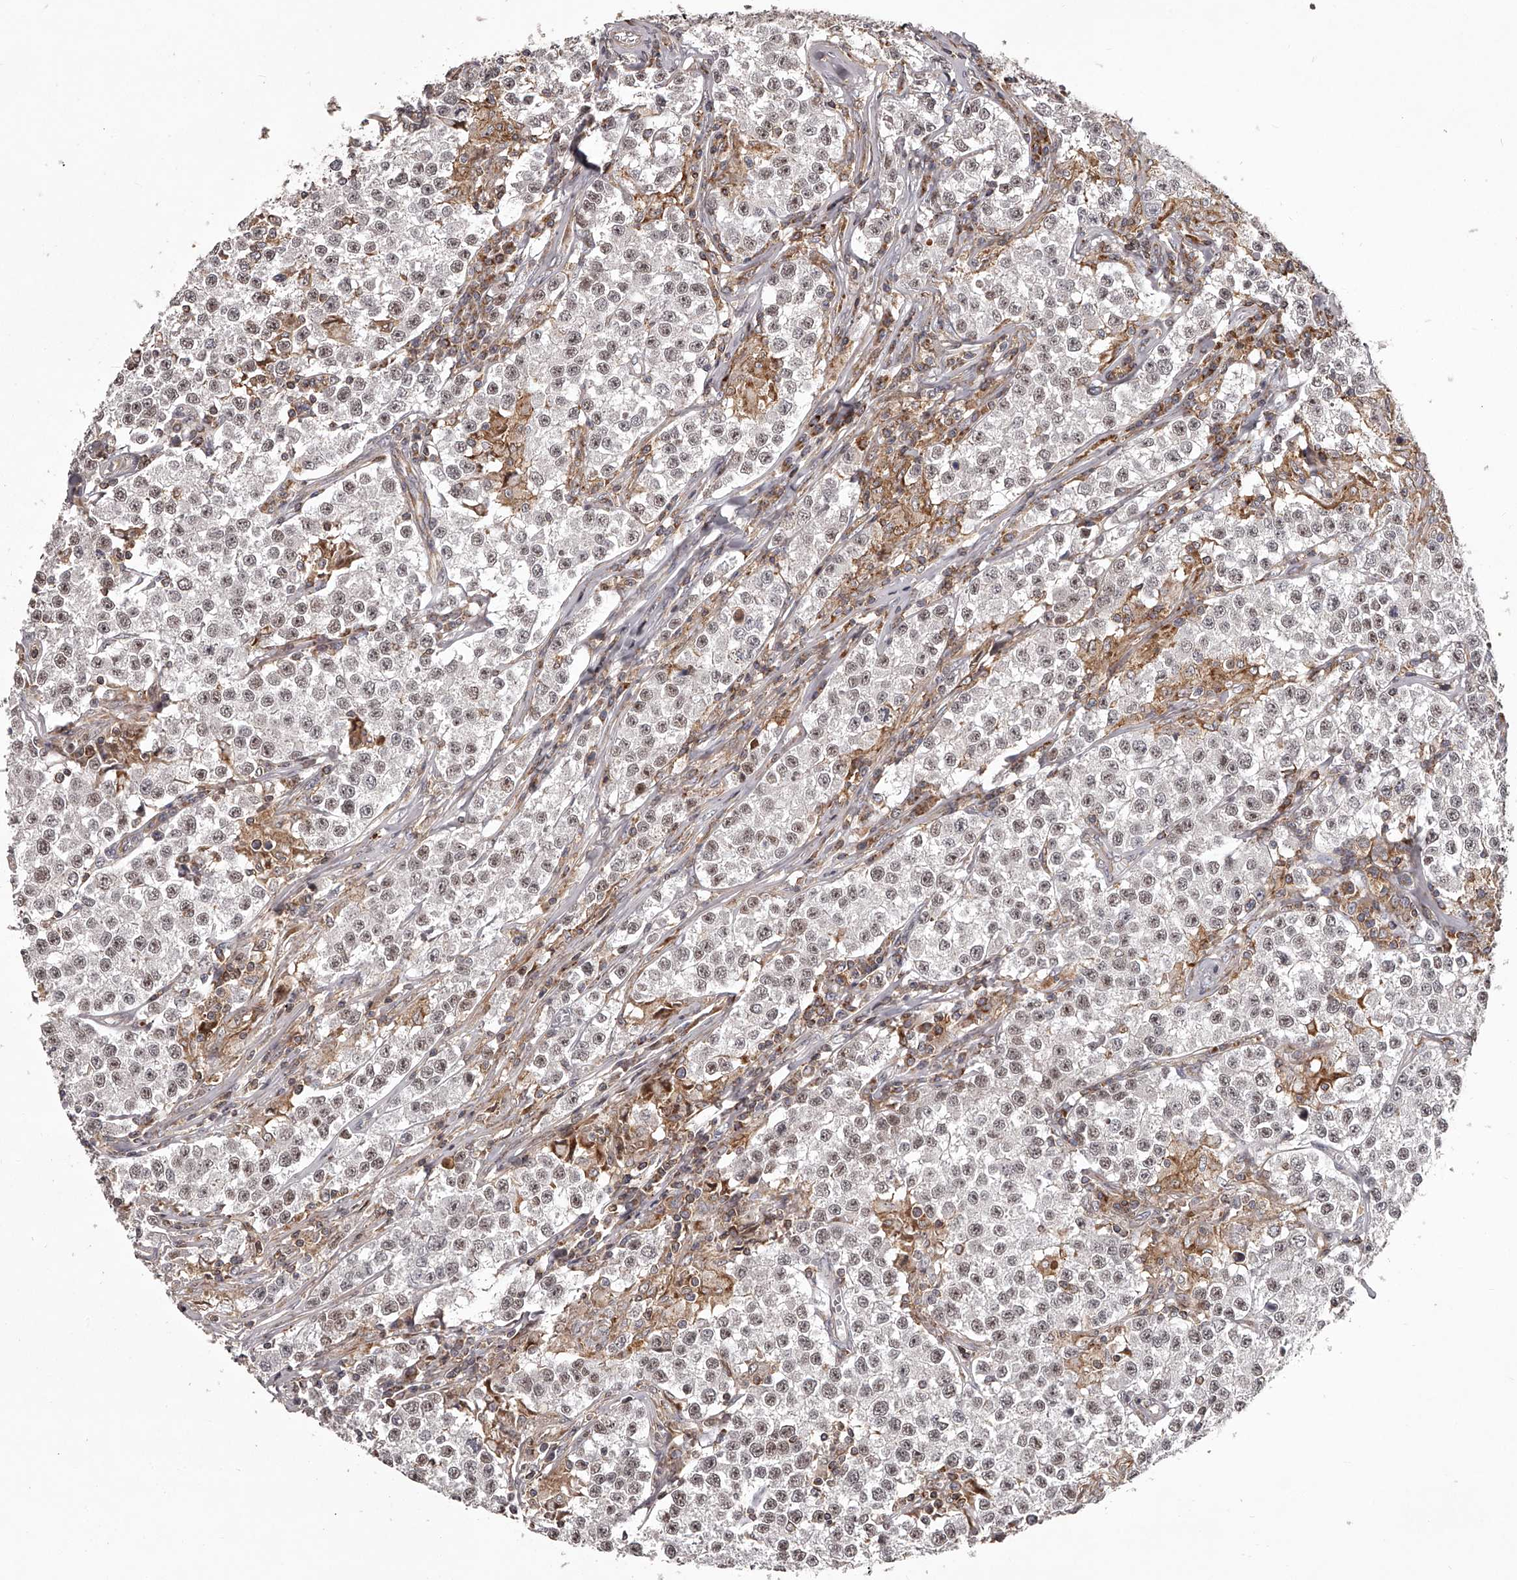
{"staining": {"intensity": "weak", "quantity": "25%-75%", "location": "nuclear"}, "tissue": "testis cancer", "cell_type": "Tumor cells", "image_type": "cancer", "snomed": [{"axis": "morphology", "description": "Seminoma, NOS"}, {"axis": "morphology", "description": "Carcinoma, Embryonal, NOS"}, {"axis": "topography", "description": "Testis"}], "caption": "Human testis cancer stained with a protein marker displays weak staining in tumor cells.", "gene": "RRP36", "patient": {"sex": "male", "age": 43}}